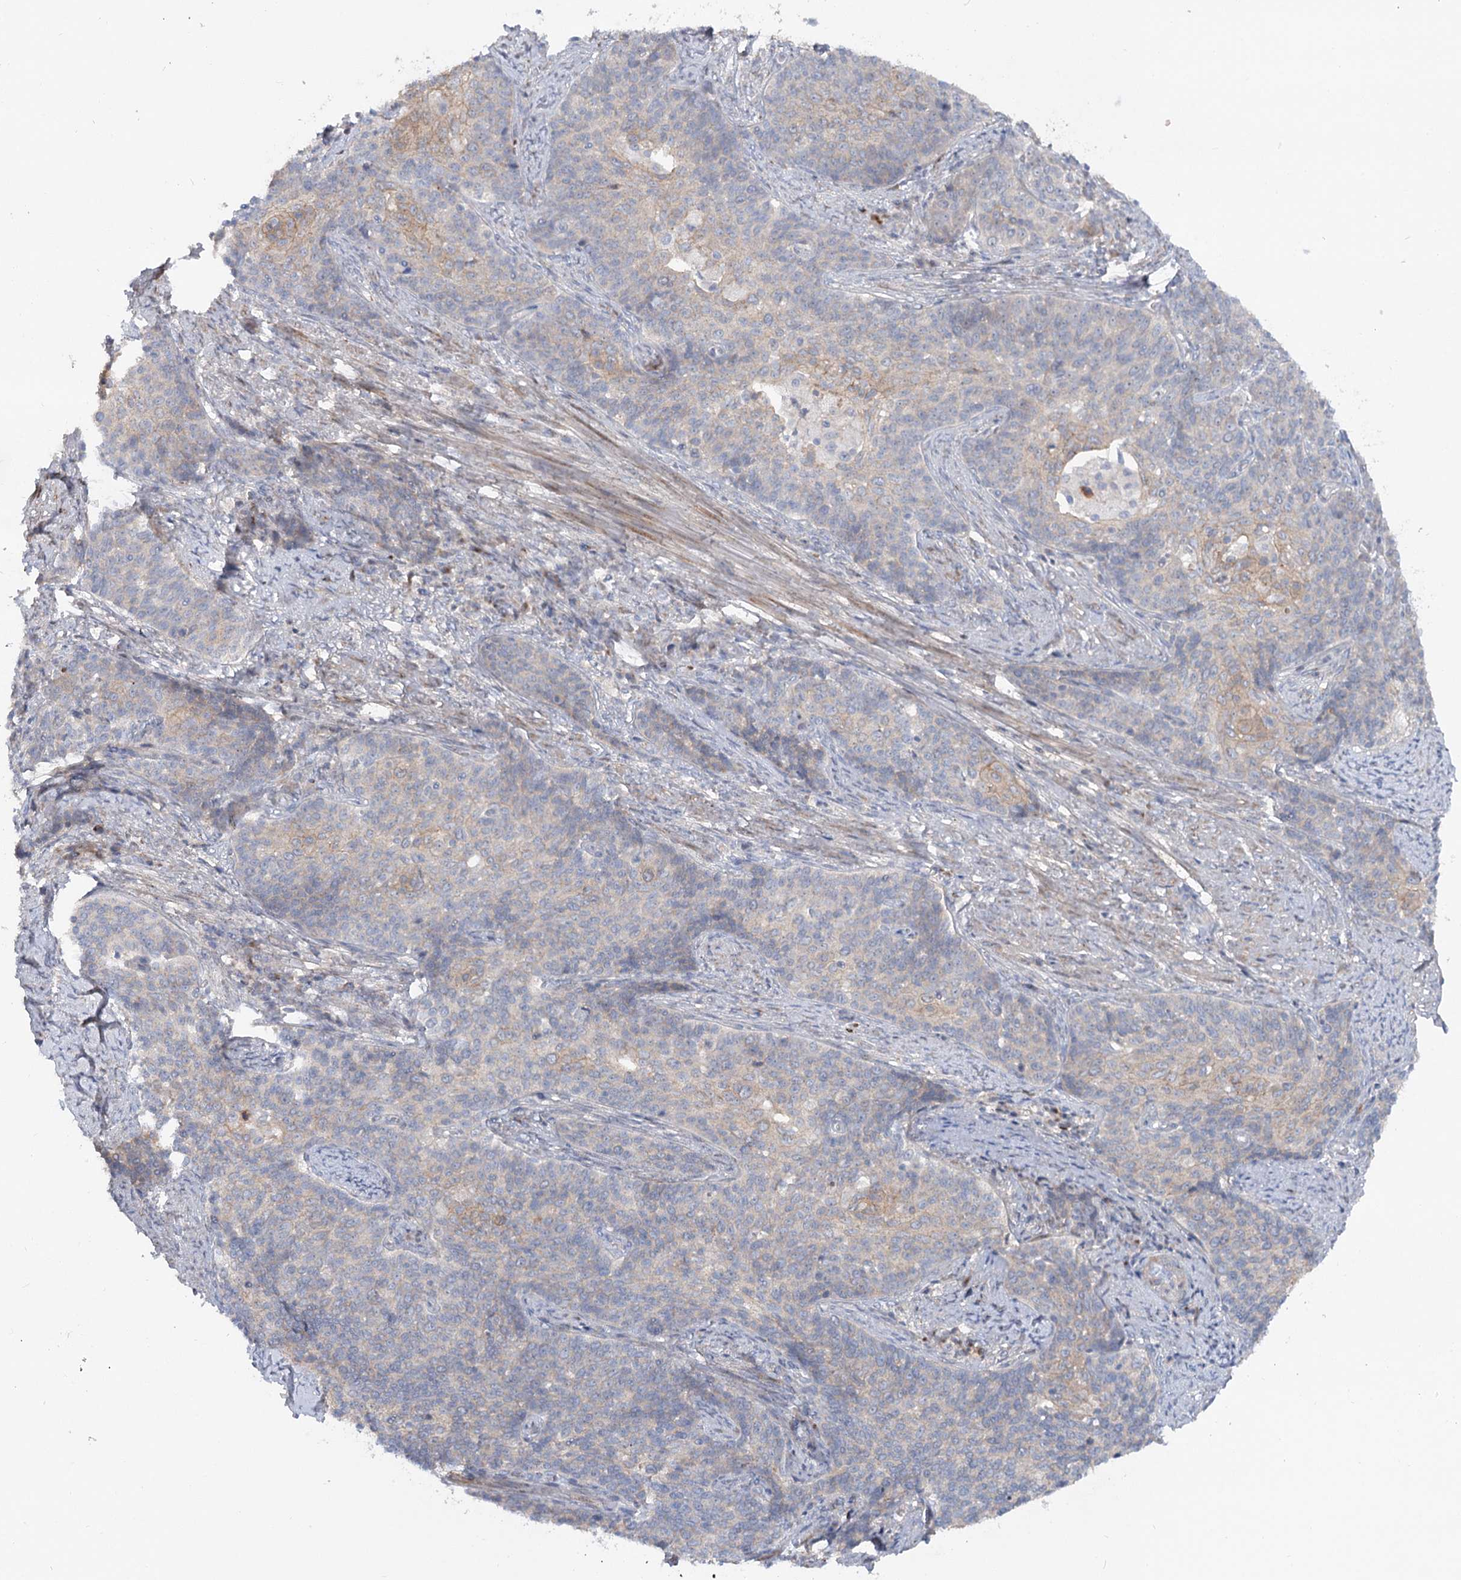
{"staining": {"intensity": "weak", "quantity": "<25%", "location": "cytoplasmic/membranous"}, "tissue": "cervical cancer", "cell_type": "Tumor cells", "image_type": "cancer", "snomed": [{"axis": "morphology", "description": "Squamous cell carcinoma, NOS"}, {"axis": "topography", "description": "Cervix"}], "caption": "This is an immunohistochemistry photomicrograph of human squamous cell carcinoma (cervical). There is no staining in tumor cells.", "gene": "FGF19", "patient": {"sex": "female", "age": 39}}